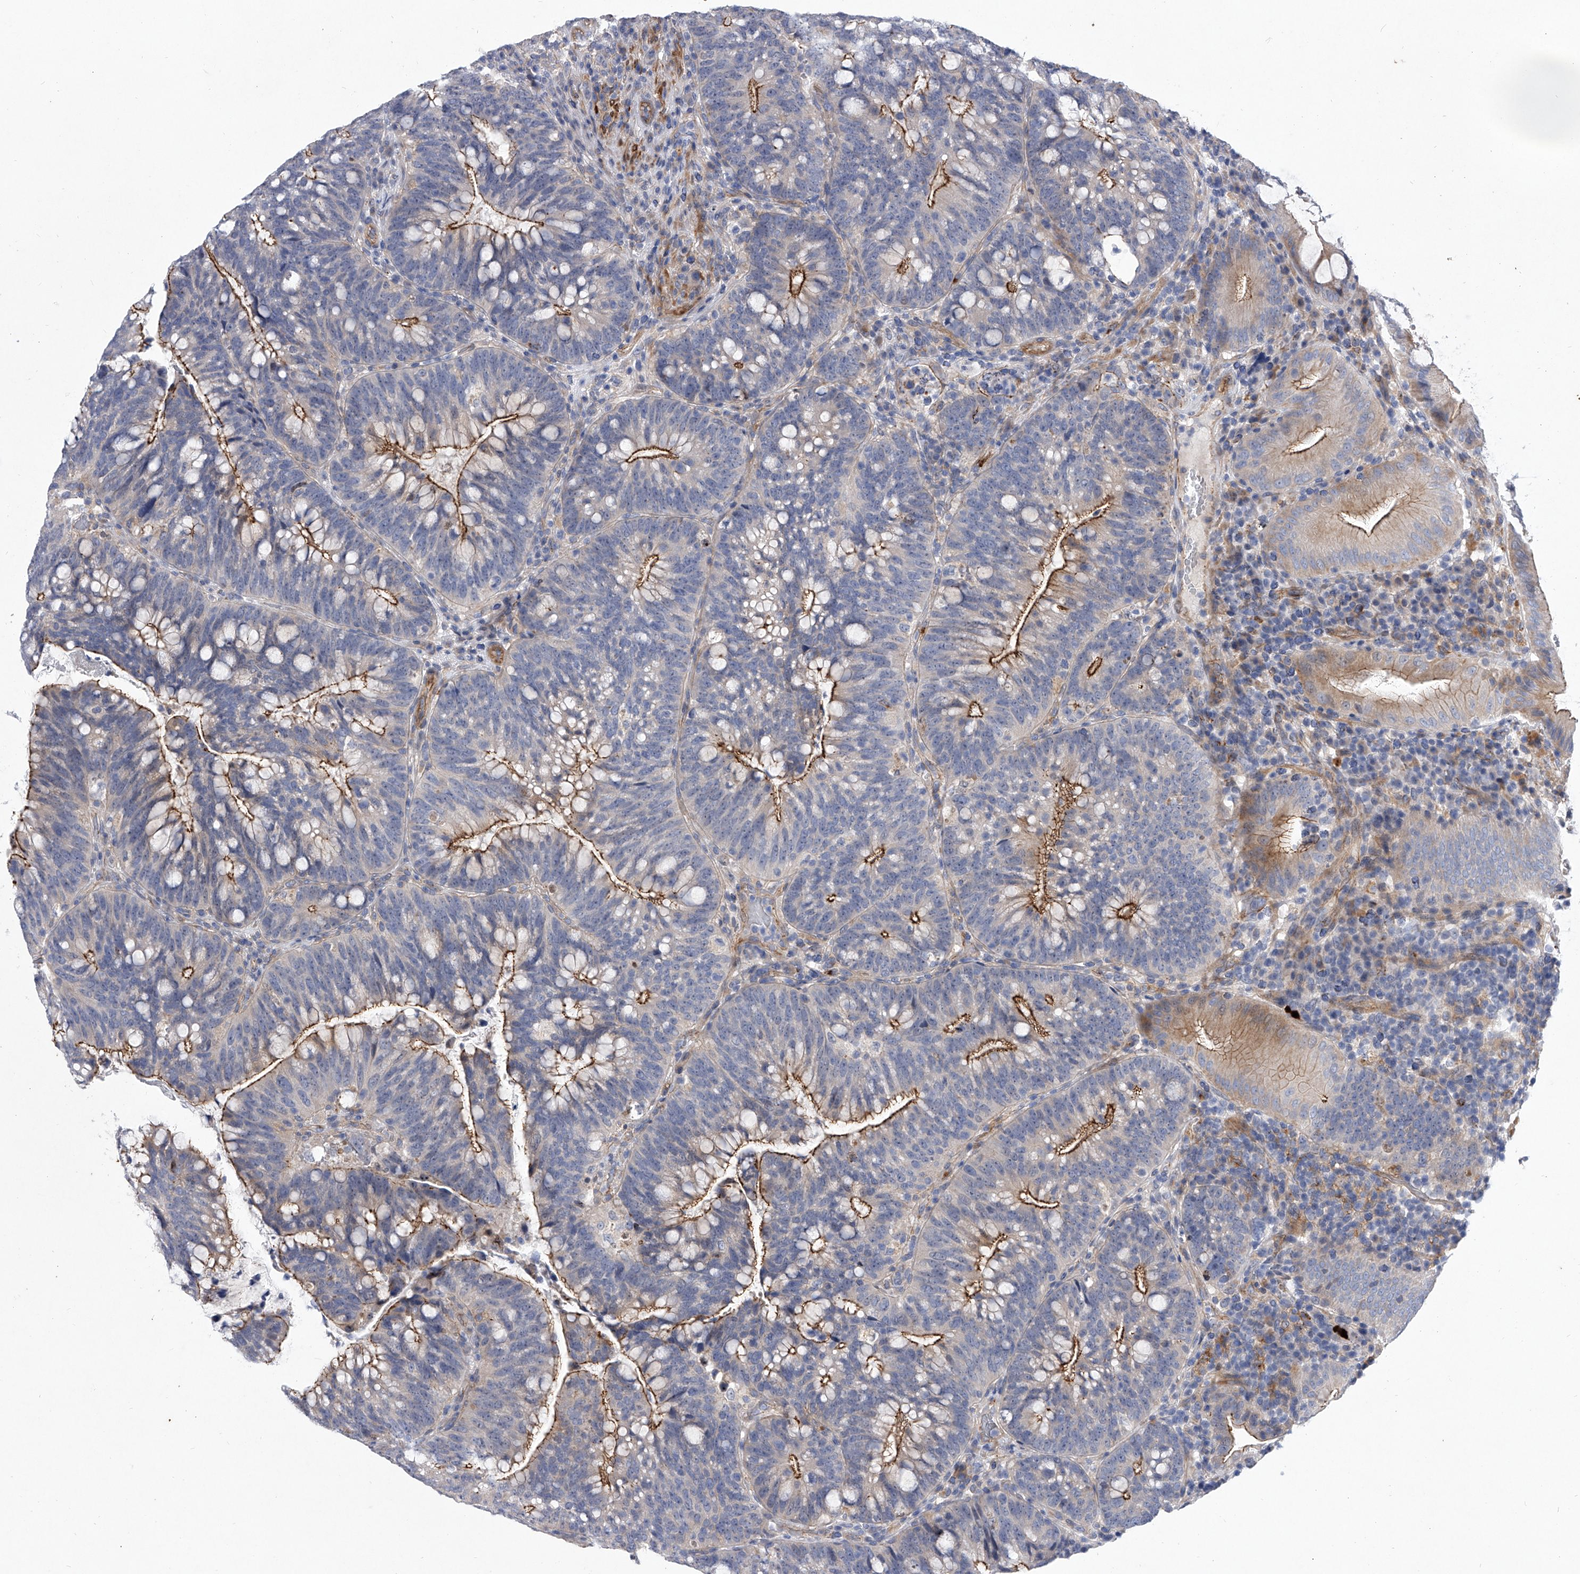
{"staining": {"intensity": "strong", "quantity": "25%-75%", "location": "cytoplasmic/membranous"}, "tissue": "colorectal cancer", "cell_type": "Tumor cells", "image_type": "cancer", "snomed": [{"axis": "morphology", "description": "Adenocarcinoma, NOS"}, {"axis": "topography", "description": "Colon"}], "caption": "IHC of human colorectal adenocarcinoma demonstrates high levels of strong cytoplasmic/membranous staining in approximately 25%-75% of tumor cells.", "gene": "MINDY4", "patient": {"sex": "female", "age": 66}}